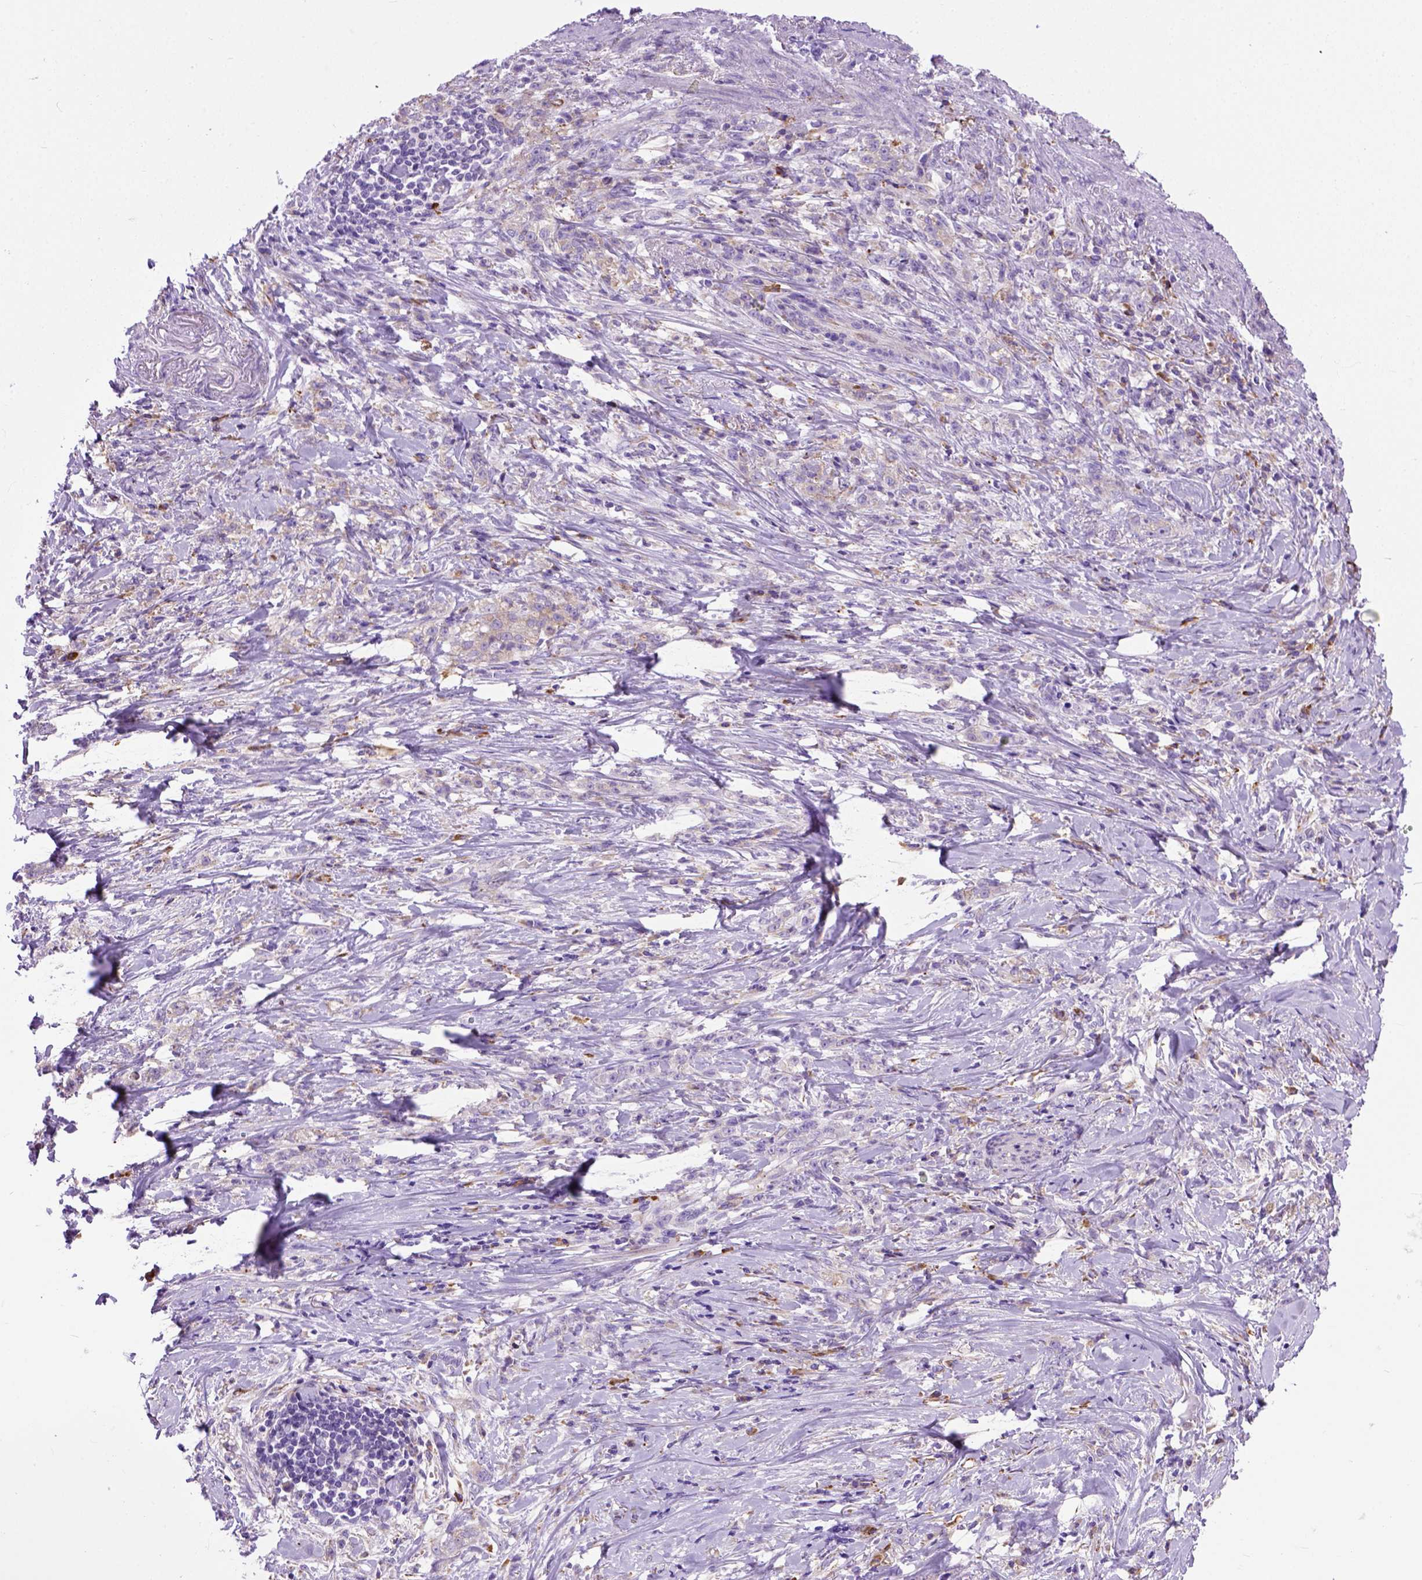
{"staining": {"intensity": "weak", "quantity": ">75%", "location": "cytoplasmic/membranous"}, "tissue": "stomach cancer", "cell_type": "Tumor cells", "image_type": "cancer", "snomed": [{"axis": "morphology", "description": "Adenocarcinoma, NOS"}, {"axis": "topography", "description": "Stomach, lower"}], "caption": "Immunohistochemical staining of human stomach cancer (adenocarcinoma) demonstrates low levels of weak cytoplasmic/membranous expression in approximately >75% of tumor cells.", "gene": "PLK4", "patient": {"sex": "male", "age": 88}}